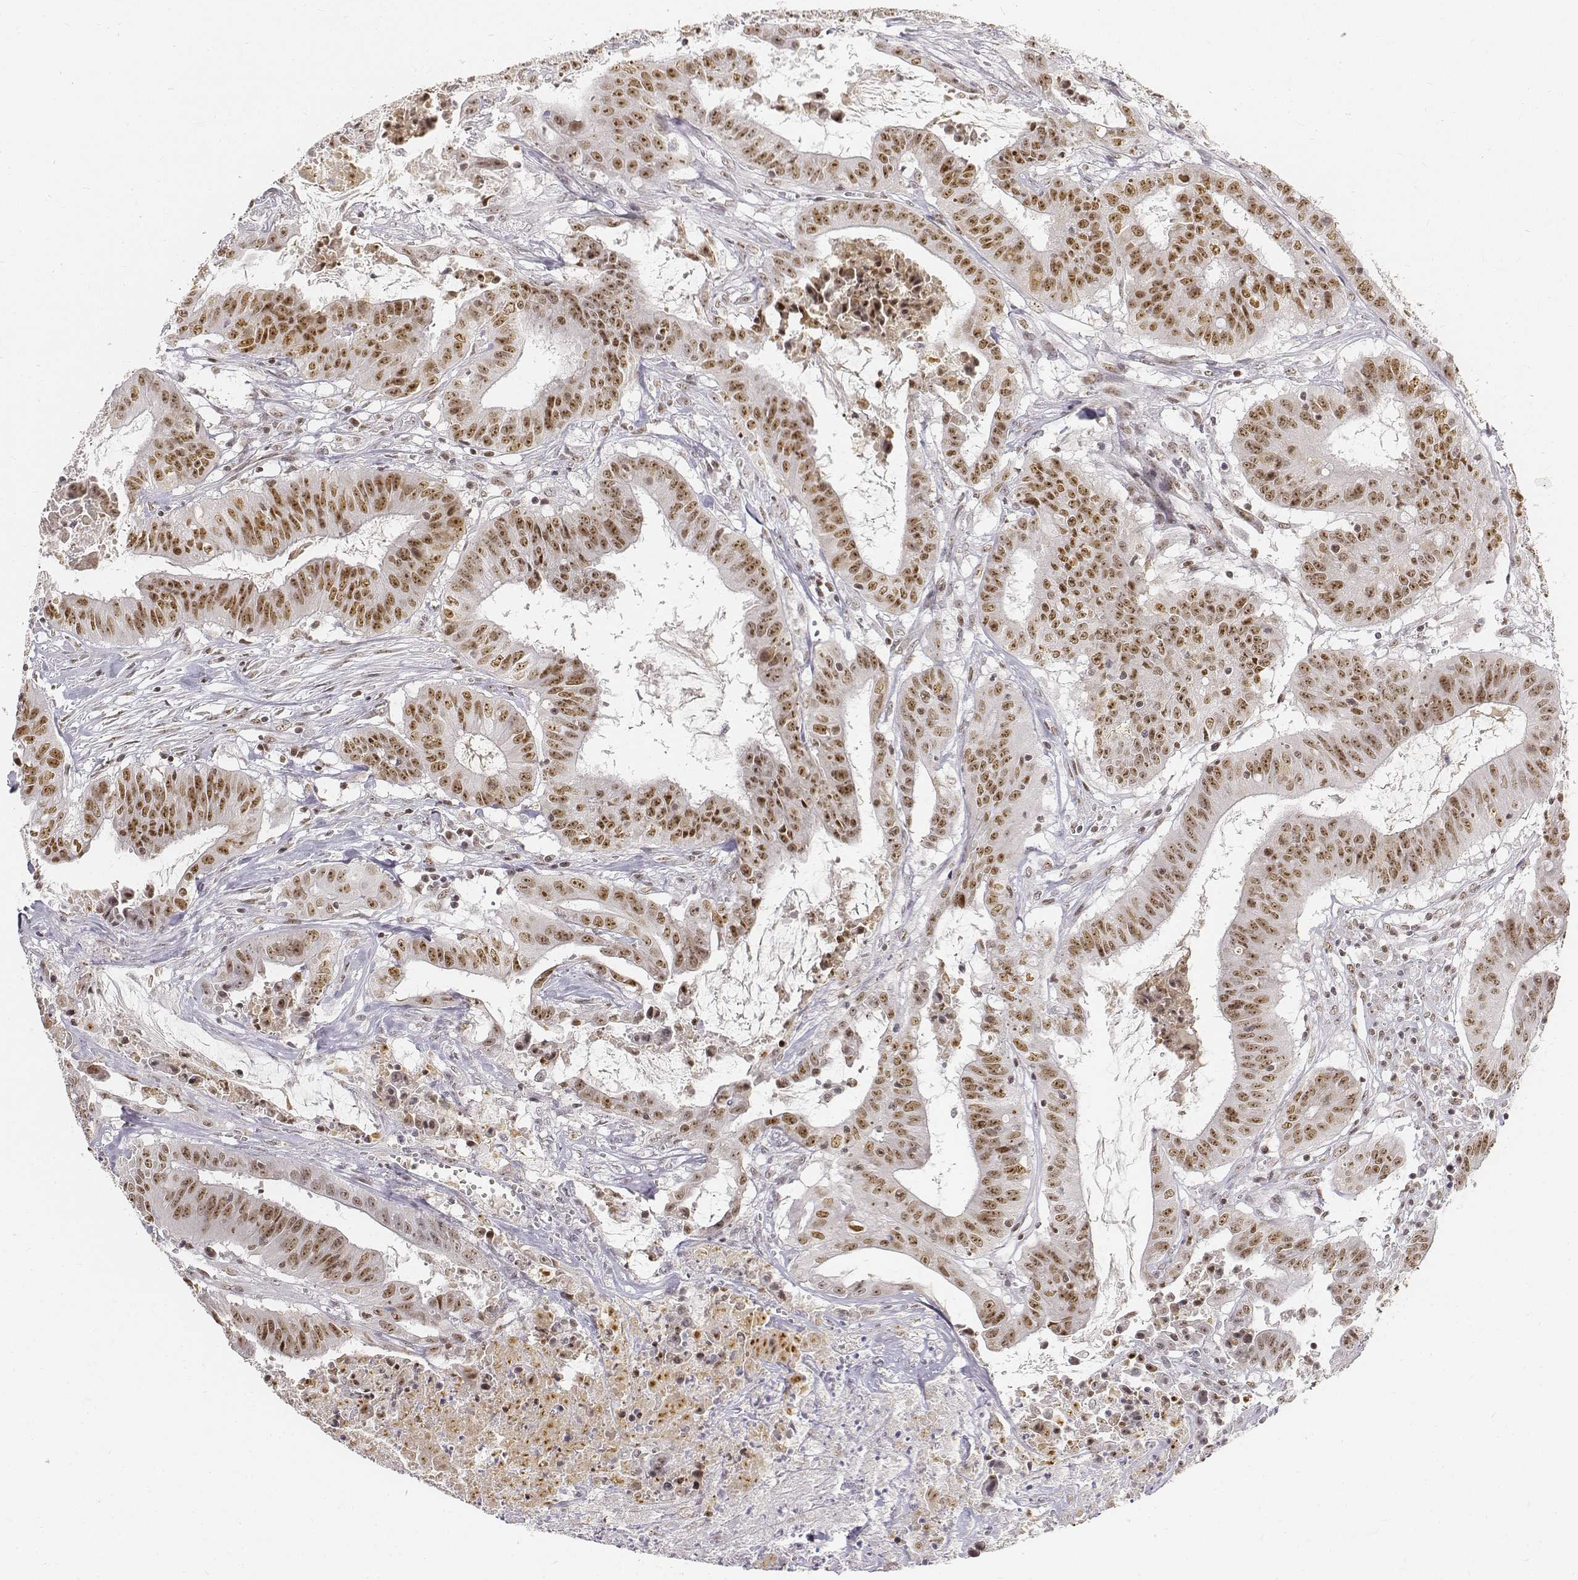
{"staining": {"intensity": "moderate", "quantity": ">75%", "location": "nuclear"}, "tissue": "colorectal cancer", "cell_type": "Tumor cells", "image_type": "cancer", "snomed": [{"axis": "morphology", "description": "Adenocarcinoma, NOS"}, {"axis": "topography", "description": "Colon"}], "caption": "This is a micrograph of immunohistochemistry staining of colorectal cancer (adenocarcinoma), which shows moderate expression in the nuclear of tumor cells.", "gene": "PHF6", "patient": {"sex": "male", "age": 33}}